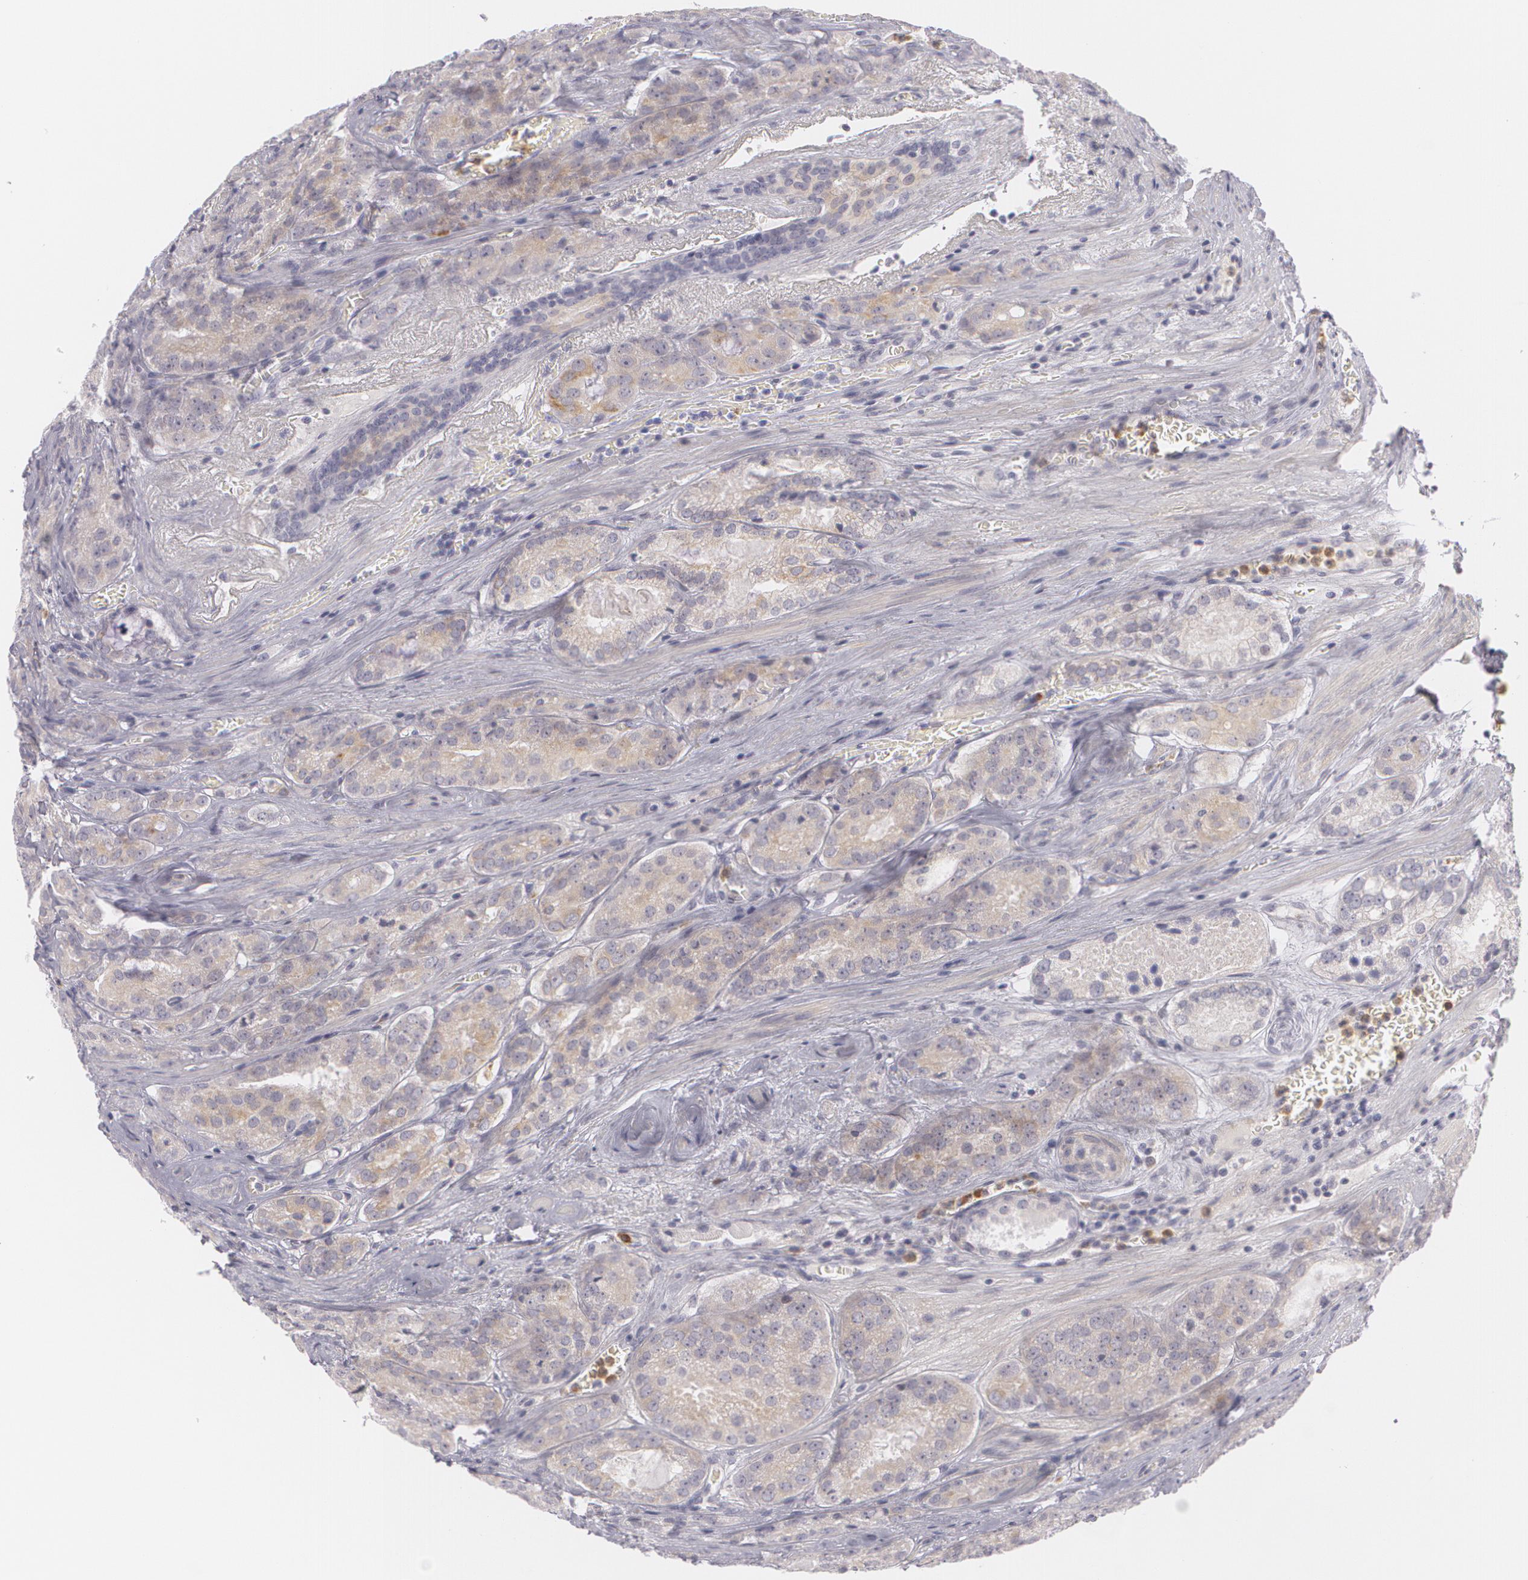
{"staining": {"intensity": "weak", "quantity": "25%-75%", "location": "cytoplasmic/membranous"}, "tissue": "prostate cancer", "cell_type": "Tumor cells", "image_type": "cancer", "snomed": [{"axis": "morphology", "description": "Adenocarcinoma, Medium grade"}, {"axis": "topography", "description": "Prostate"}], "caption": "The immunohistochemical stain highlights weak cytoplasmic/membranous positivity in tumor cells of prostate cancer tissue.", "gene": "FAM181A", "patient": {"sex": "male", "age": 60}}